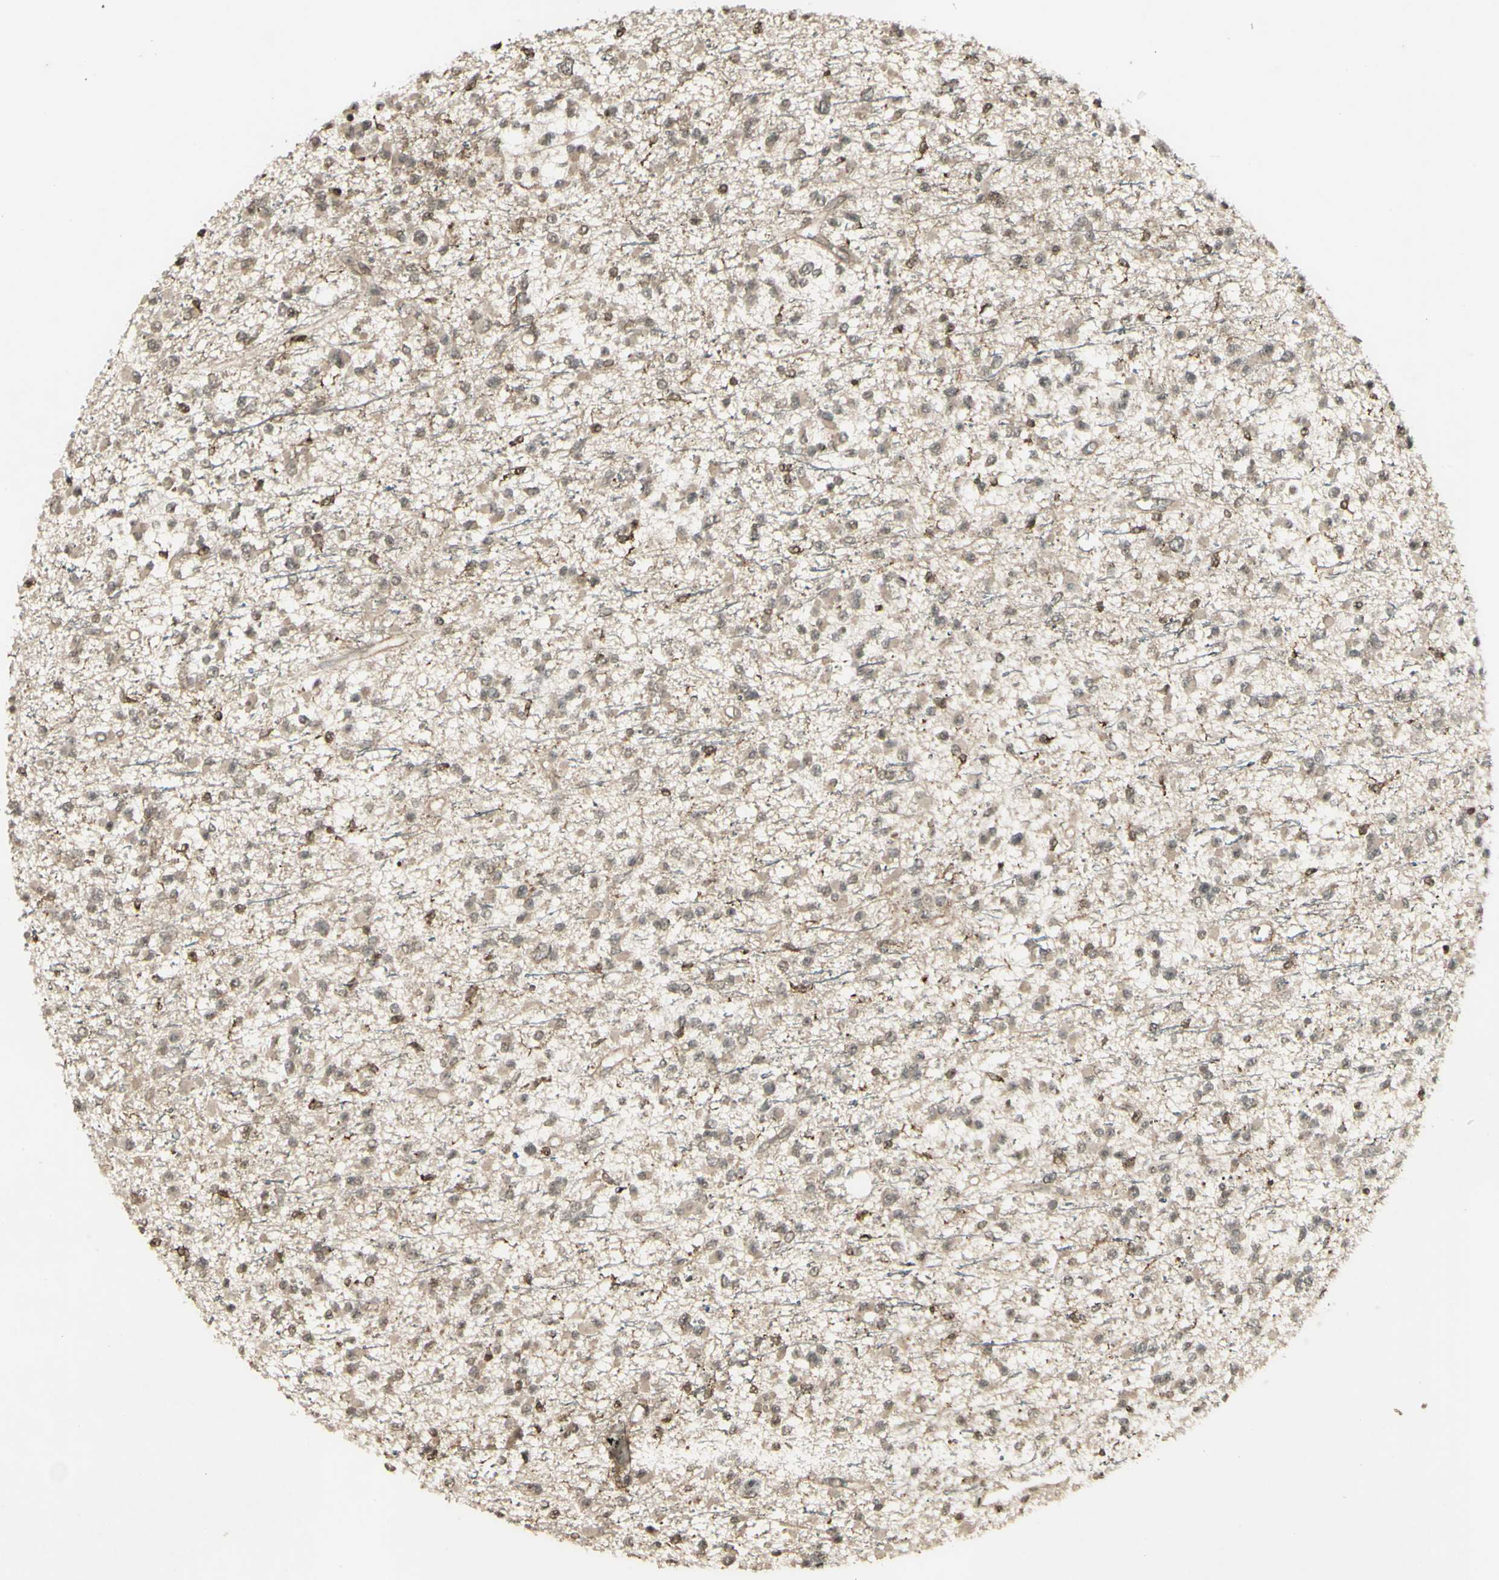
{"staining": {"intensity": "weak", "quantity": ">75%", "location": "cytoplasmic/membranous"}, "tissue": "glioma", "cell_type": "Tumor cells", "image_type": "cancer", "snomed": [{"axis": "morphology", "description": "Glioma, malignant, Low grade"}, {"axis": "topography", "description": "Brain"}], "caption": "Glioma tissue shows weak cytoplasmic/membranous expression in about >75% of tumor cells", "gene": "BLNK", "patient": {"sex": "female", "age": 22}}